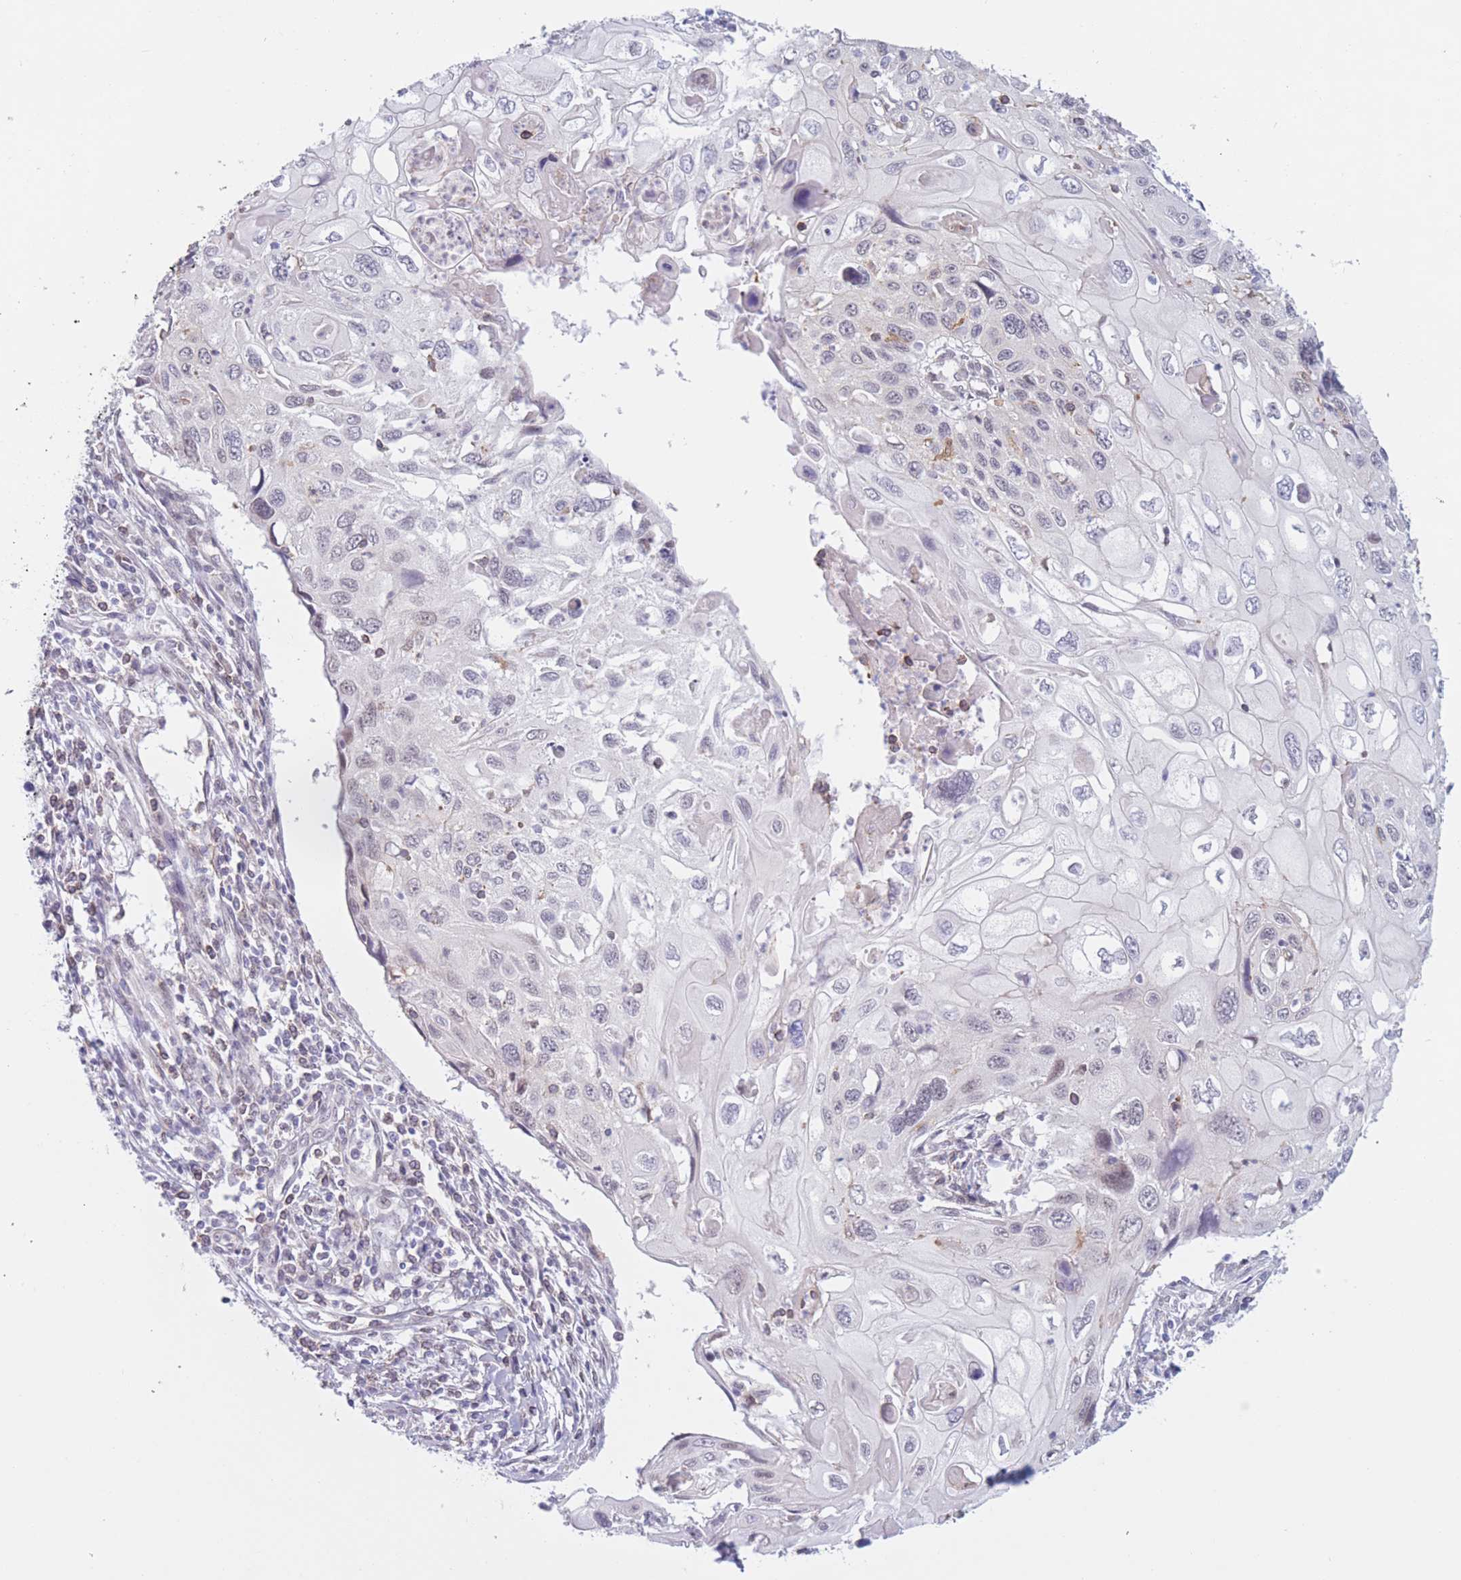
{"staining": {"intensity": "negative", "quantity": "none", "location": "none"}, "tissue": "cervical cancer", "cell_type": "Tumor cells", "image_type": "cancer", "snomed": [{"axis": "morphology", "description": "Squamous cell carcinoma, NOS"}, {"axis": "topography", "description": "Cervix"}], "caption": "DAB immunohistochemical staining of cervical cancer exhibits no significant positivity in tumor cells.", "gene": "PODXL", "patient": {"sex": "female", "age": 70}}